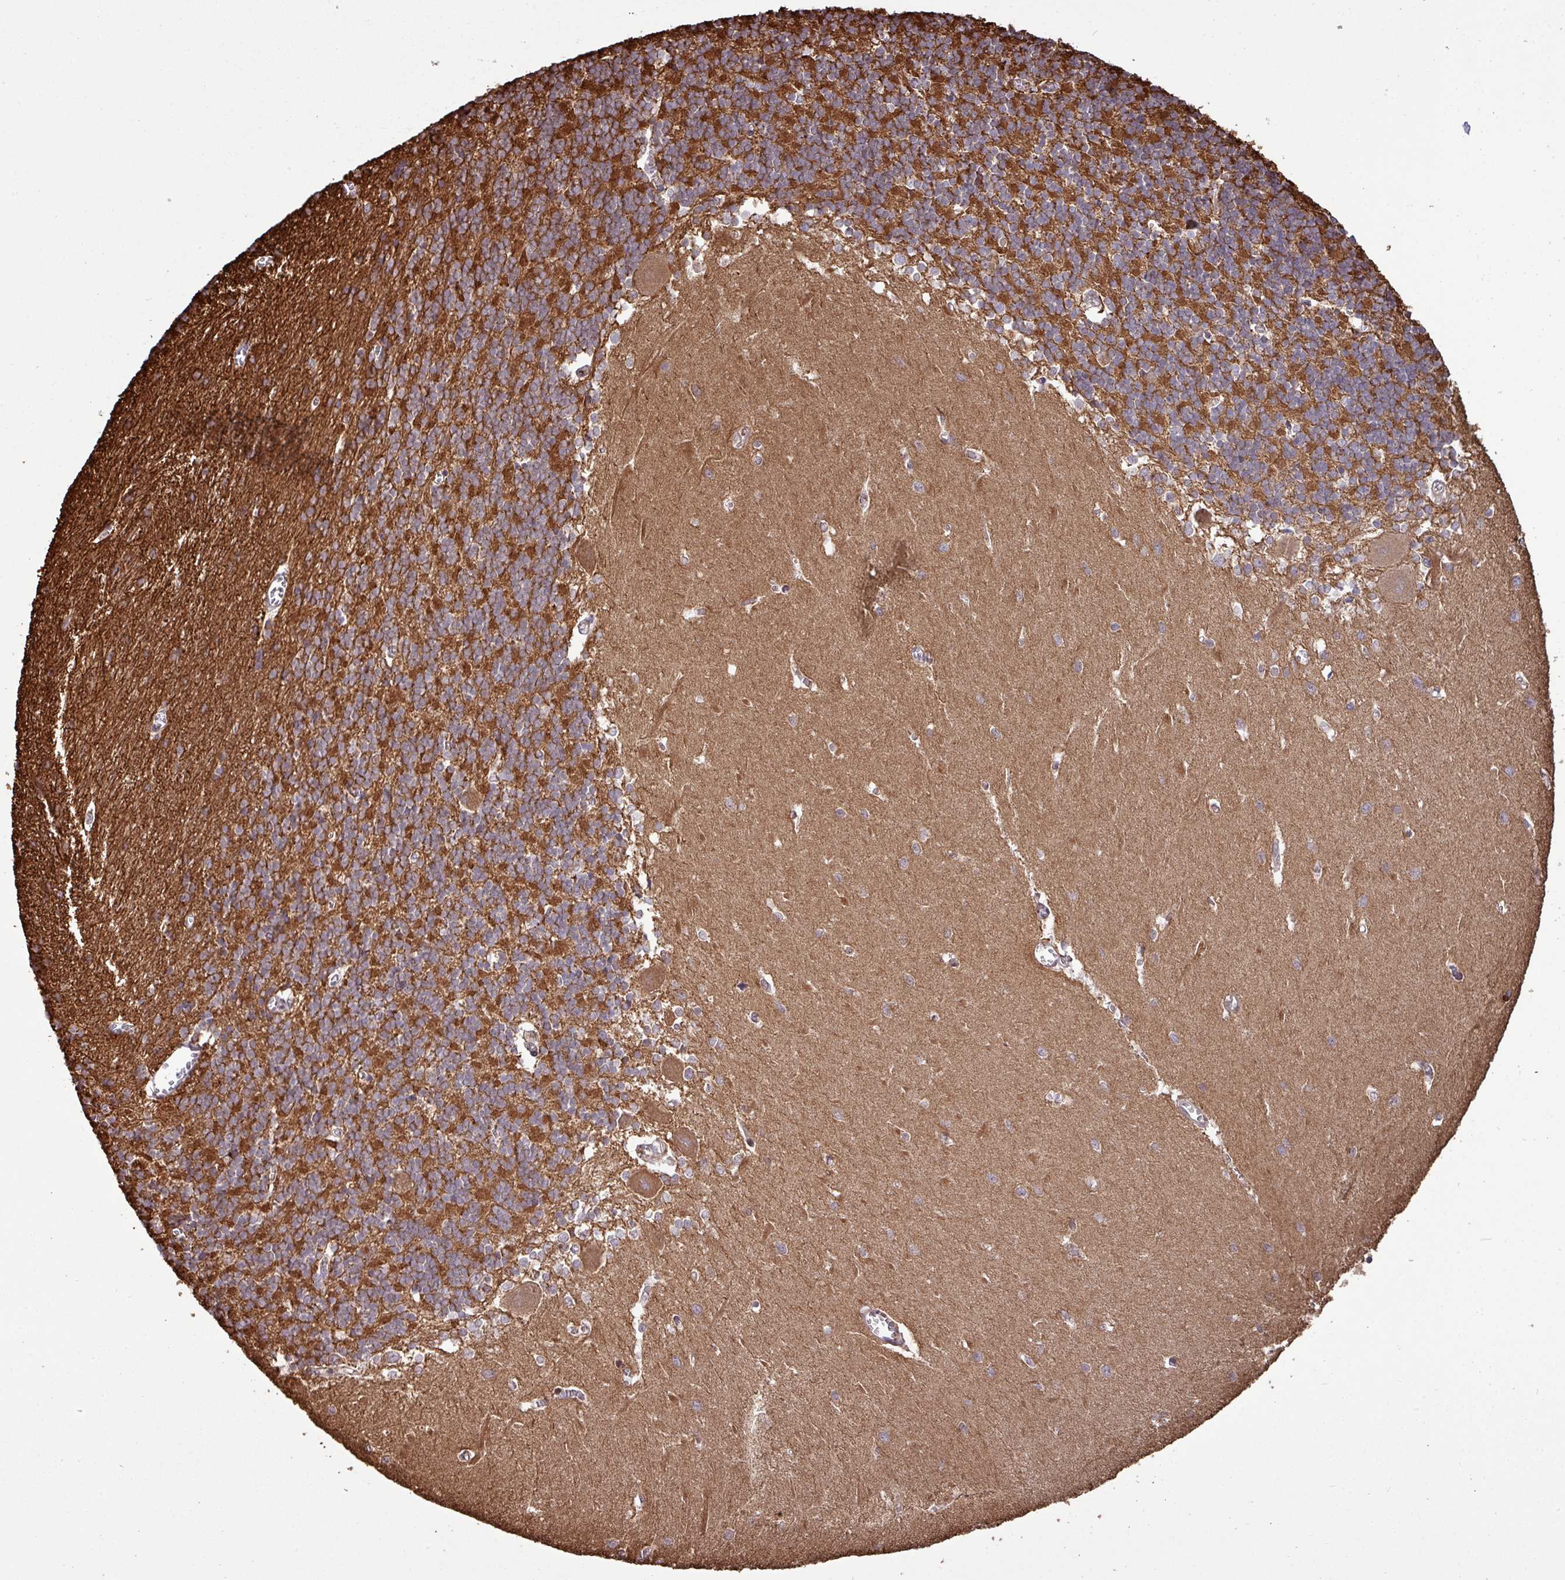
{"staining": {"intensity": "strong", "quantity": "25%-75%", "location": "cytoplasmic/membranous"}, "tissue": "cerebellum", "cell_type": "Cells in granular layer", "image_type": "normal", "snomed": [{"axis": "morphology", "description": "Normal tissue, NOS"}, {"axis": "topography", "description": "Cerebellum"}], "caption": "Cerebellum stained with DAB (3,3'-diaminobenzidine) immunohistochemistry reveals high levels of strong cytoplasmic/membranous expression in approximately 25%-75% of cells in granular layer.", "gene": "ZNF300", "patient": {"sex": "male", "age": 37}}